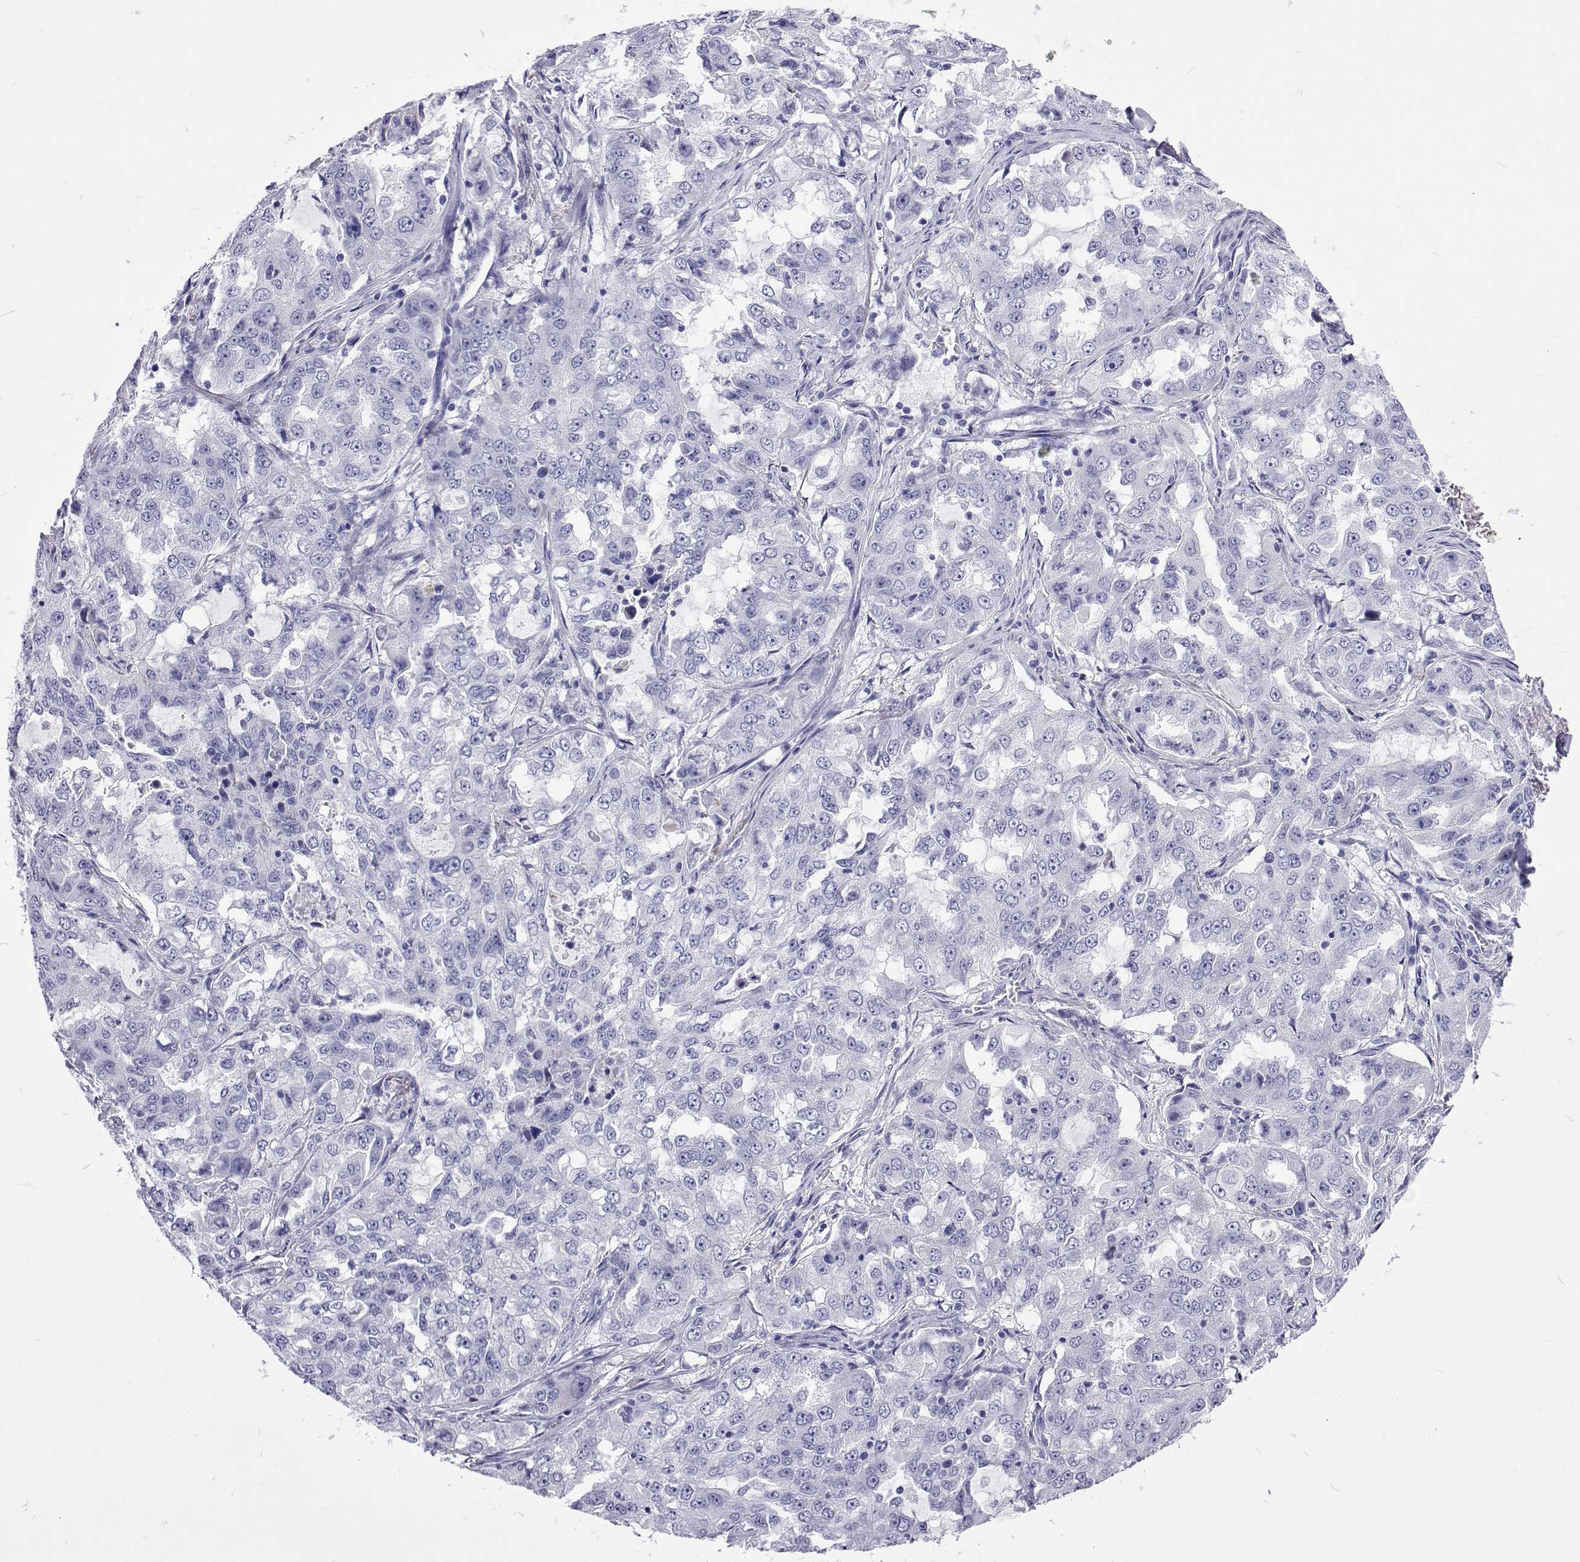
{"staining": {"intensity": "negative", "quantity": "none", "location": "none"}, "tissue": "lung cancer", "cell_type": "Tumor cells", "image_type": "cancer", "snomed": [{"axis": "morphology", "description": "Adenocarcinoma, NOS"}, {"axis": "topography", "description": "Lung"}], "caption": "Tumor cells show no significant staining in lung adenocarcinoma.", "gene": "UMODL1", "patient": {"sex": "female", "age": 61}}